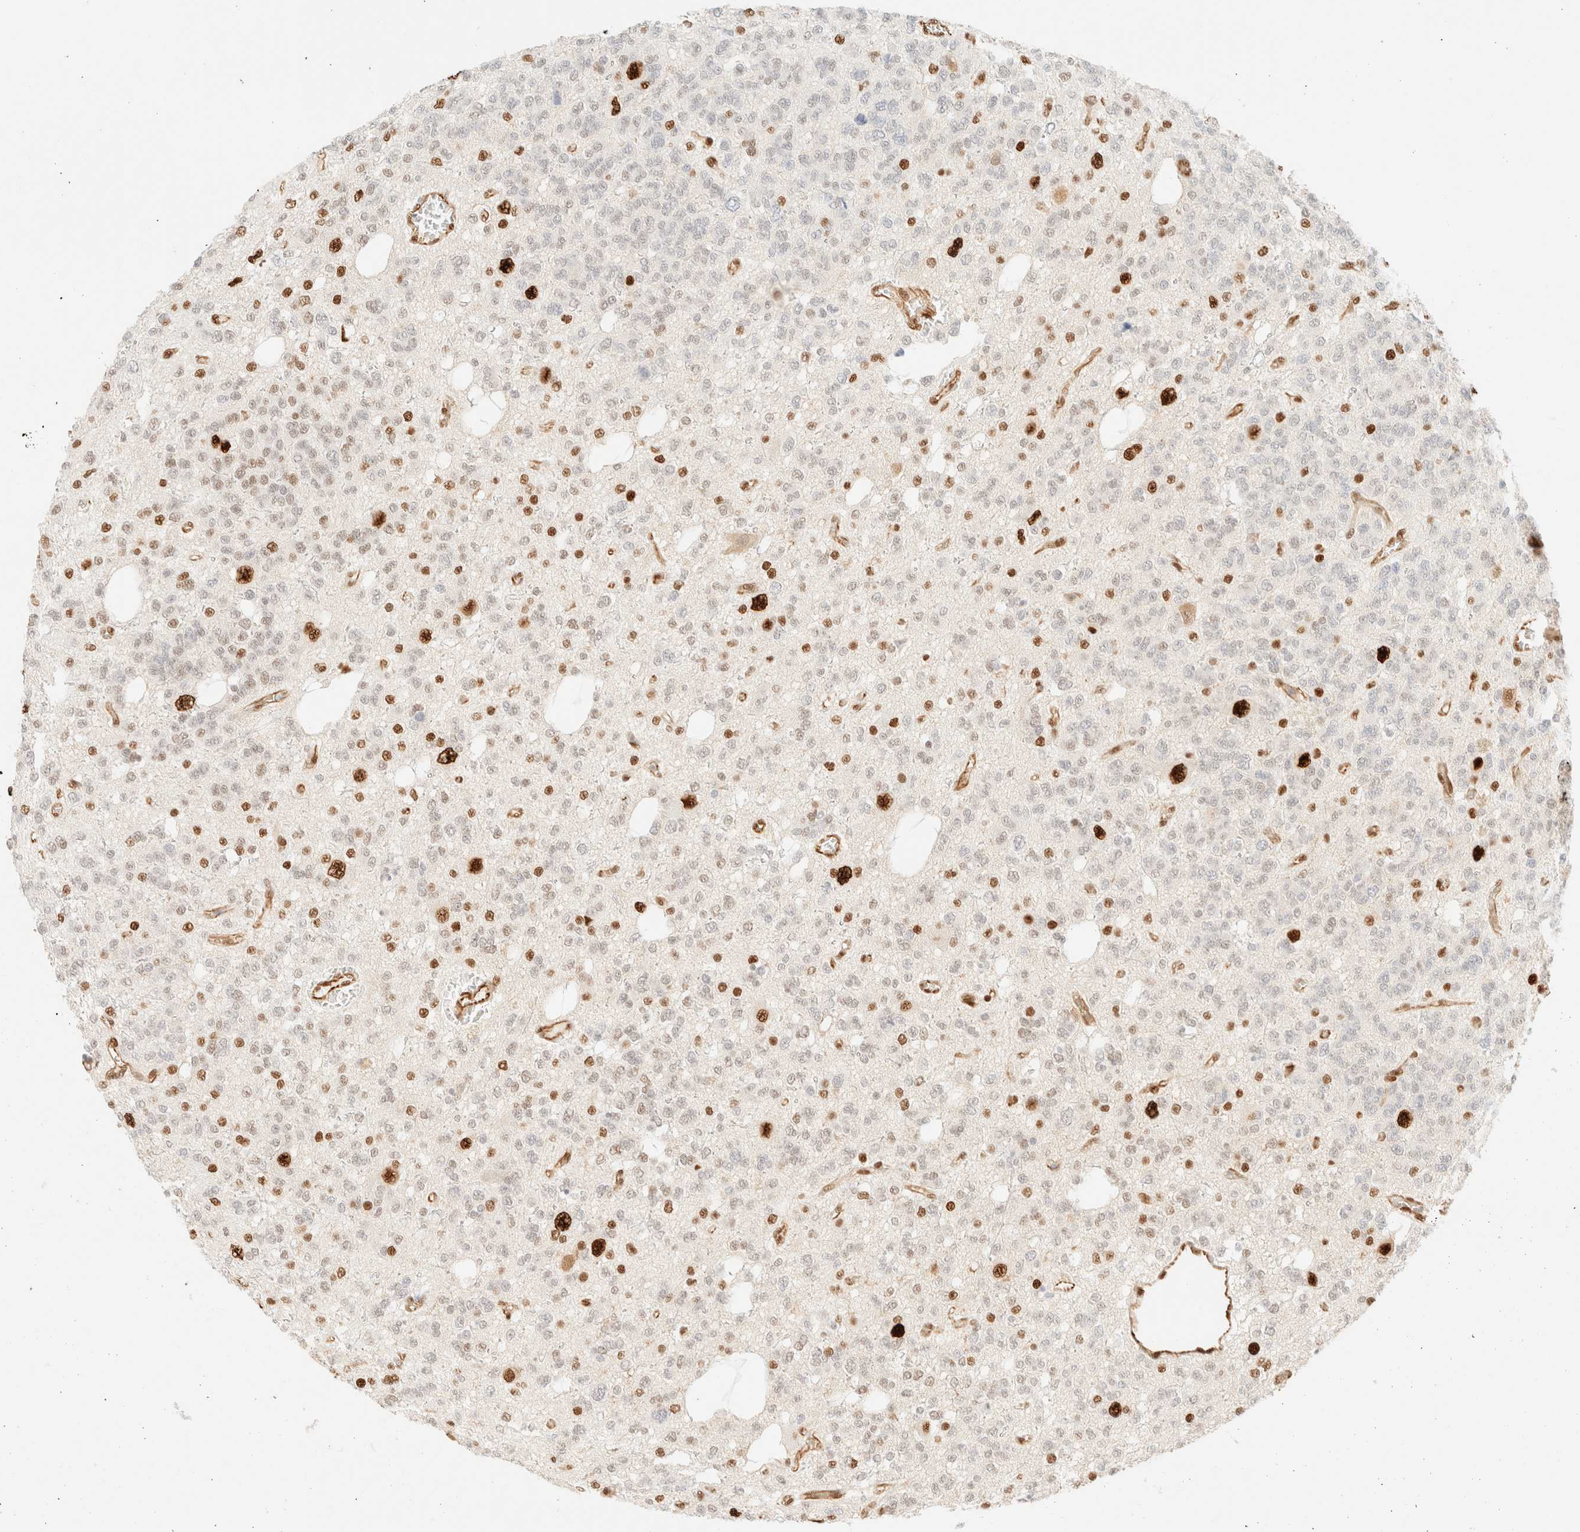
{"staining": {"intensity": "strong", "quantity": "25%-75%", "location": "nuclear"}, "tissue": "glioma", "cell_type": "Tumor cells", "image_type": "cancer", "snomed": [{"axis": "morphology", "description": "Glioma, malignant, Low grade"}, {"axis": "topography", "description": "Brain"}], "caption": "This photomicrograph demonstrates IHC staining of malignant glioma (low-grade), with high strong nuclear positivity in approximately 25%-75% of tumor cells.", "gene": "ZSCAN18", "patient": {"sex": "male", "age": 38}}